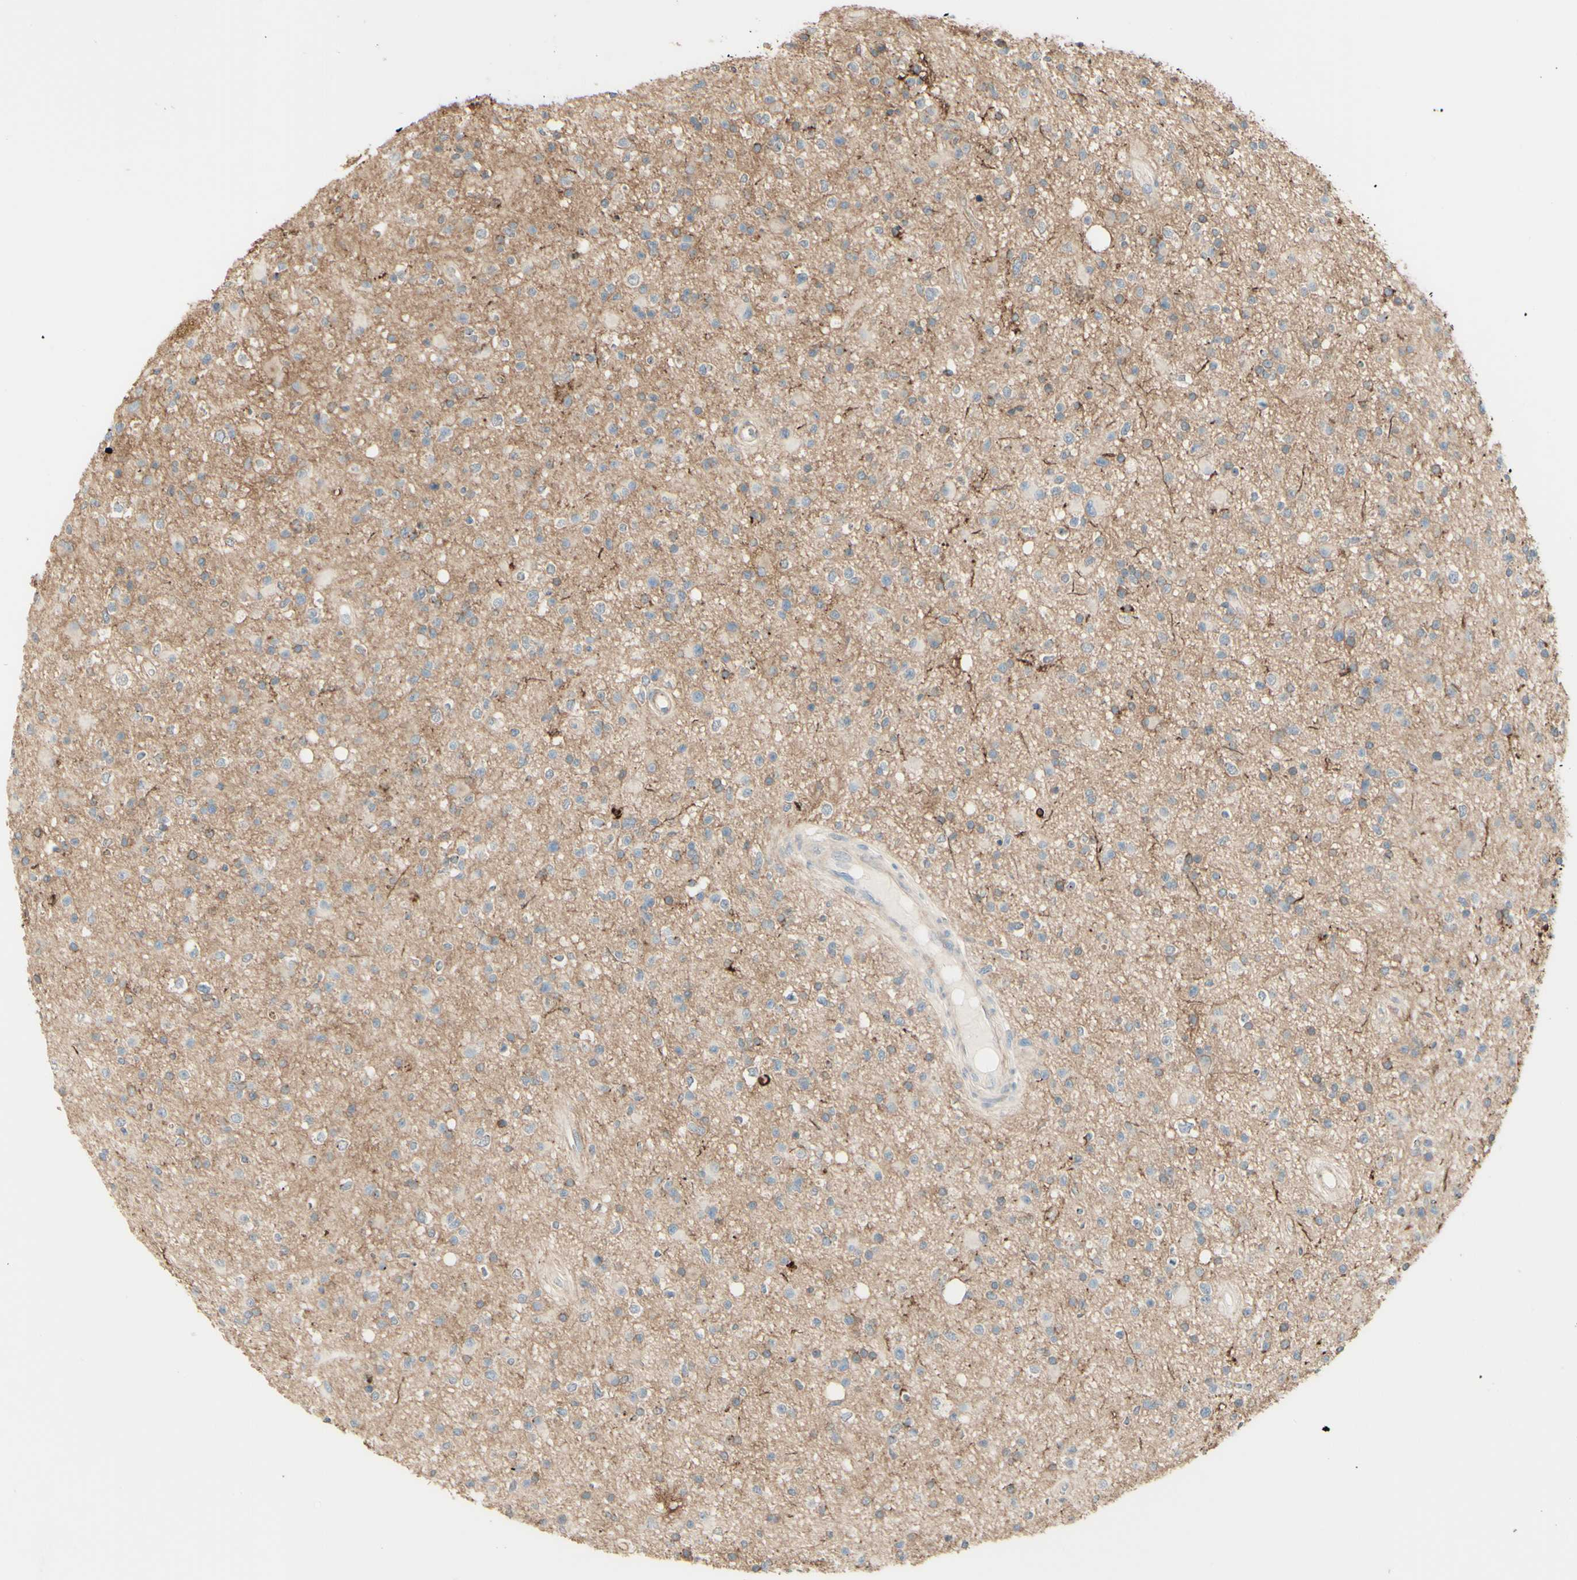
{"staining": {"intensity": "negative", "quantity": "none", "location": "none"}, "tissue": "glioma", "cell_type": "Tumor cells", "image_type": "cancer", "snomed": [{"axis": "morphology", "description": "Glioma, malignant, High grade"}, {"axis": "topography", "description": "Brain"}], "caption": "There is no significant staining in tumor cells of malignant high-grade glioma.", "gene": "RNF149", "patient": {"sex": "male", "age": 33}}